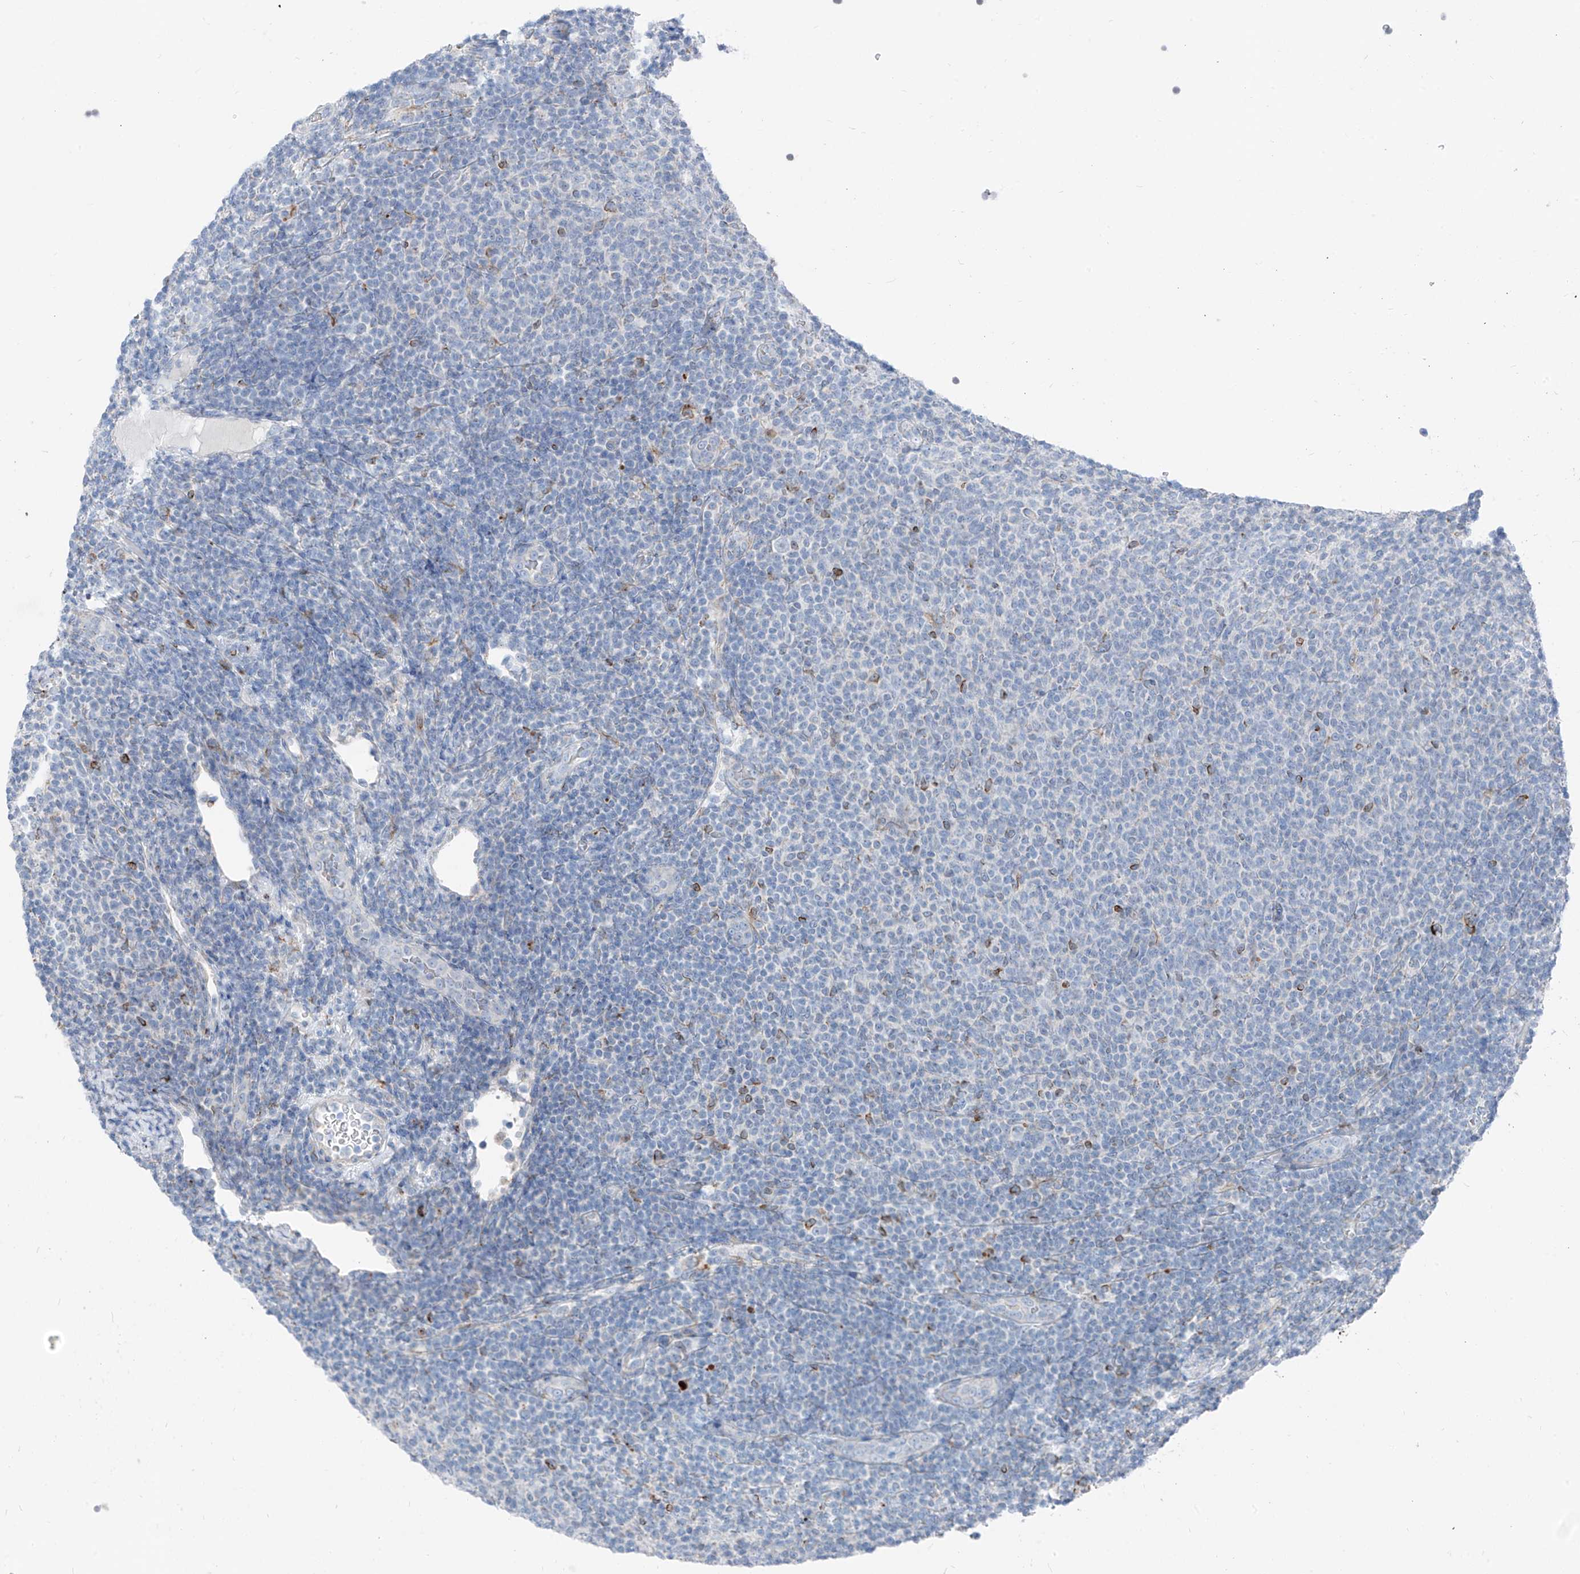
{"staining": {"intensity": "negative", "quantity": "none", "location": "none"}, "tissue": "lymphoma", "cell_type": "Tumor cells", "image_type": "cancer", "snomed": [{"axis": "morphology", "description": "Malignant lymphoma, non-Hodgkin's type, Low grade"}, {"axis": "topography", "description": "Lymph node"}], "caption": "Protein analysis of malignant lymphoma, non-Hodgkin's type (low-grade) exhibits no significant positivity in tumor cells.", "gene": "GPR137C", "patient": {"sex": "male", "age": 66}}